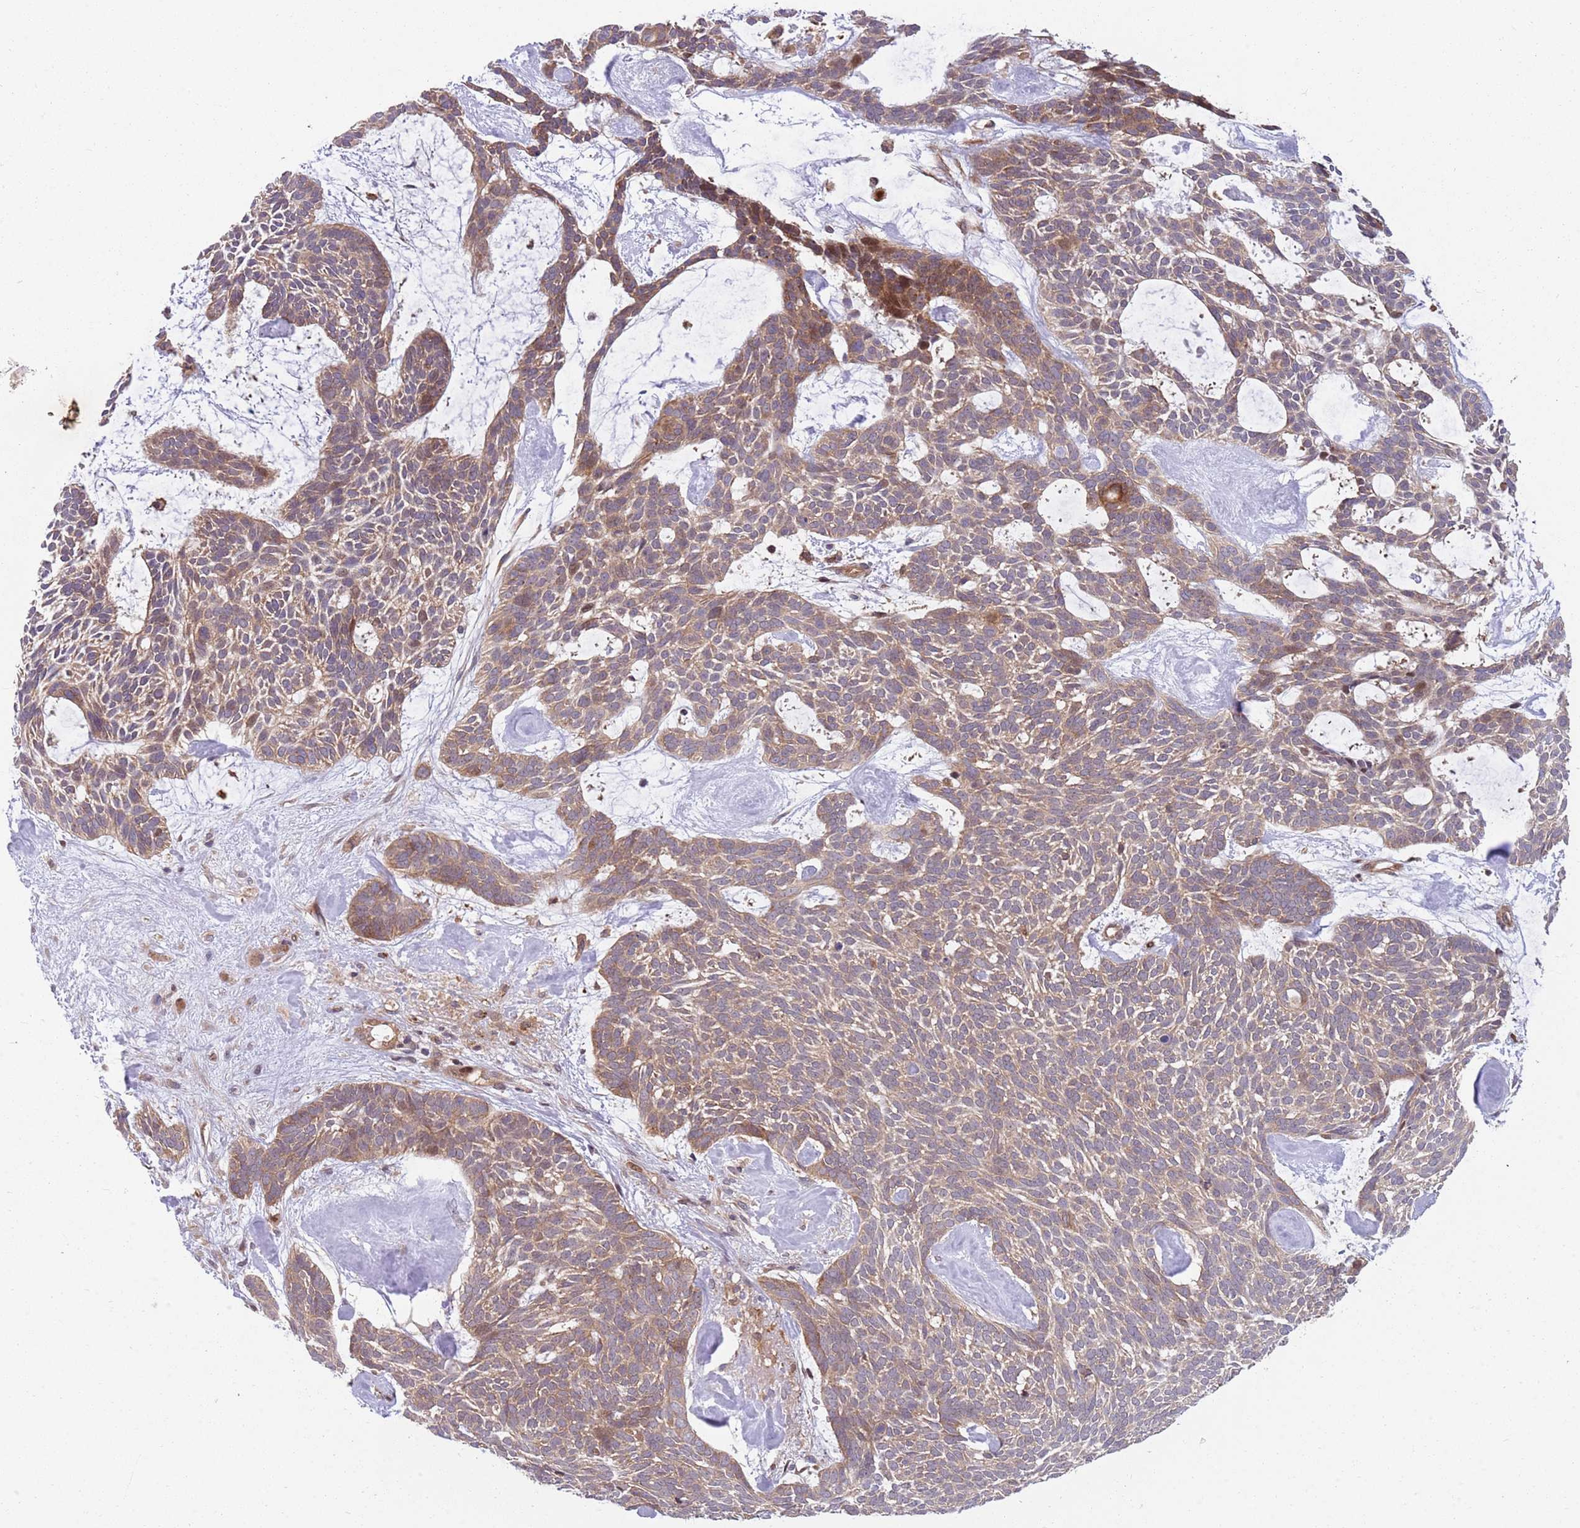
{"staining": {"intensity": "moderate", "quantity": "25%-75%", "location": "cytoplasmic/membranous"}, "tissue": "skin cancer", "cell_type": "Tumor cells", "image_type": "cancer", "snomed": [{"axis": "morphology", "description": "Basal cell carcinoma"}, {"axis": "topography", "description": "Skin"}], "caption": "Skin basal cell carcinoma stained with a brown dye demonstrates moderate cytoplasmic/membranous positive positivity in about 25%-75% of tumor cells.", "gene": "GGA1", "patient": {"sex": "male", "age": 61}}